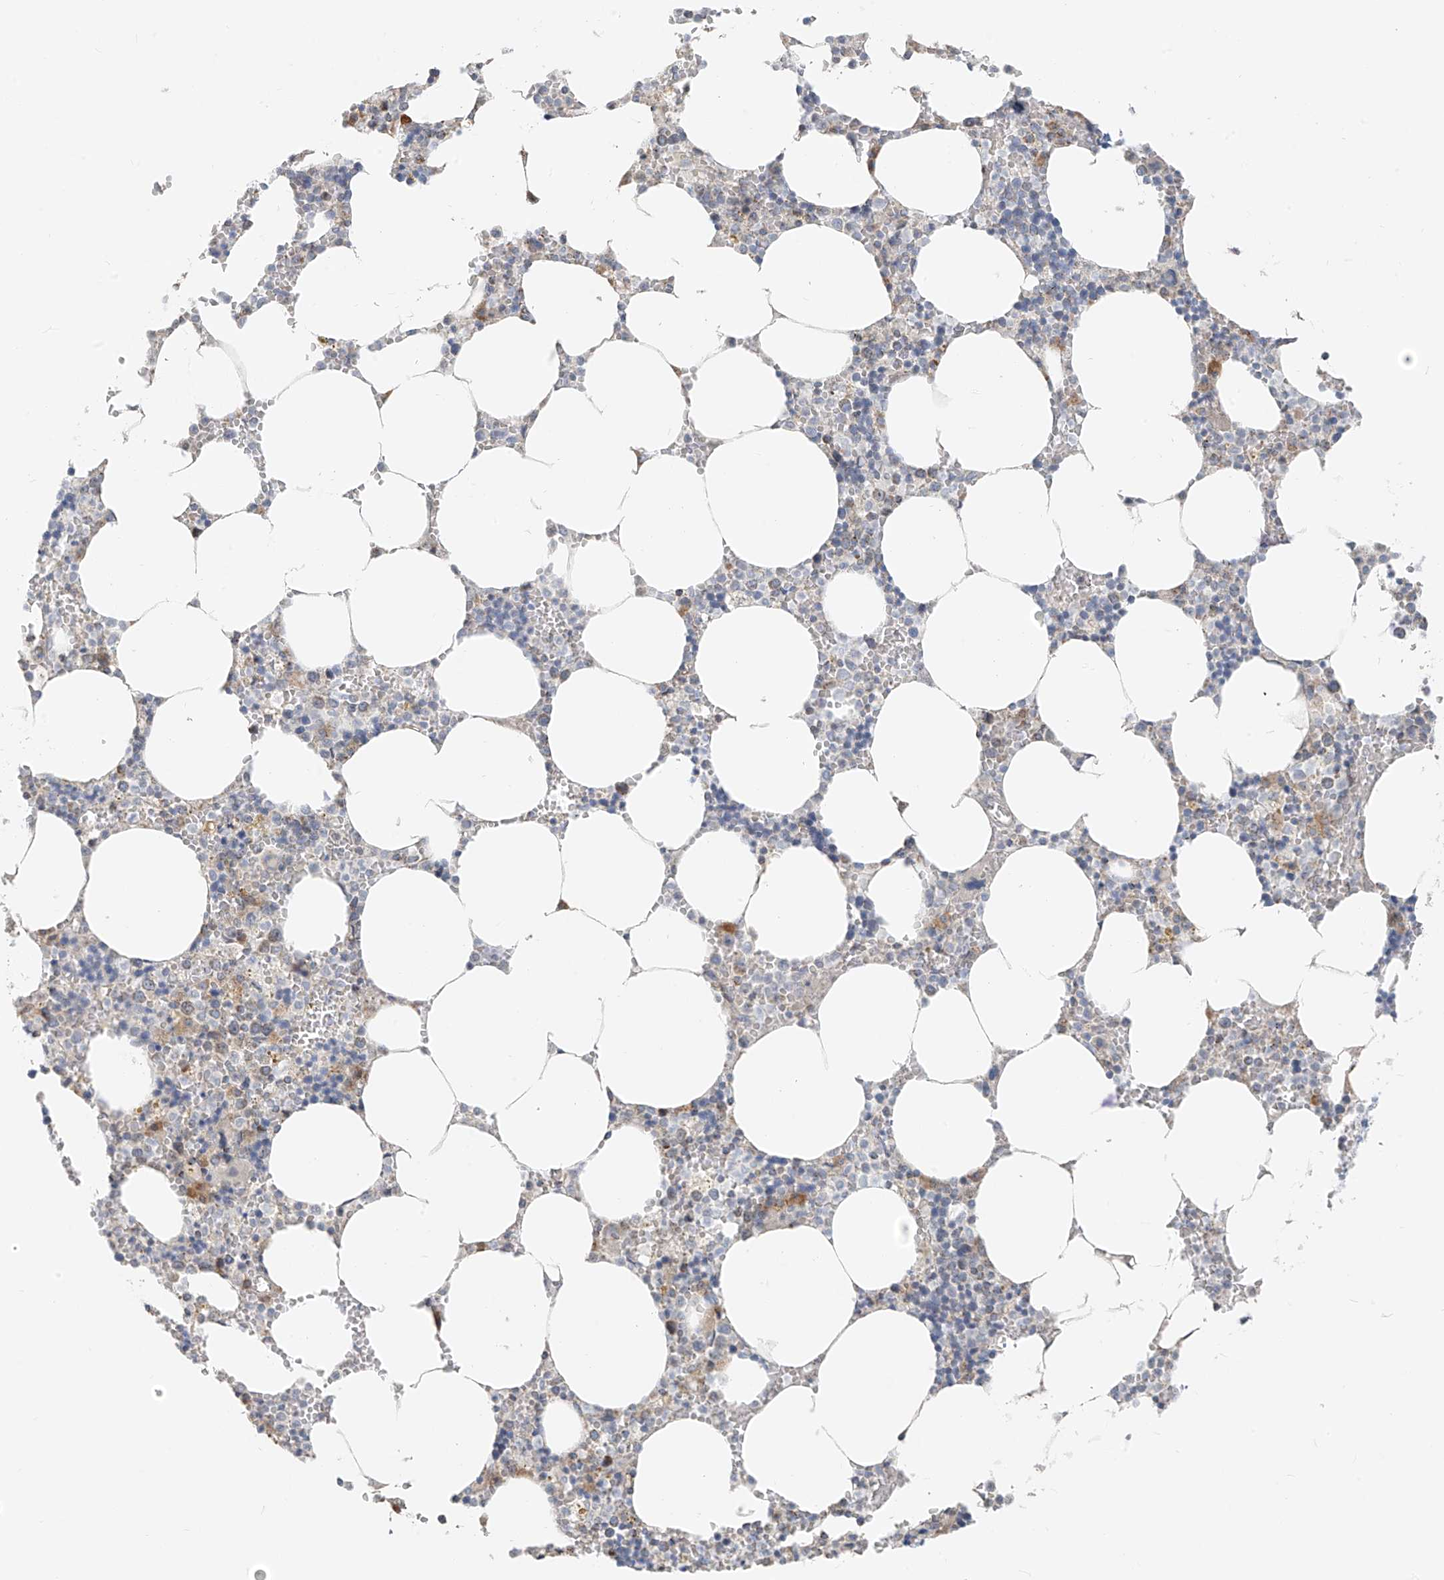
{"staining": {"intensity": "moderate", "quantity": "<25%", "location": "cytoplasmic/membranous"}, "tissue": "bone marrow", "cell_type": "Hematopoietic cells", "image_type": "normal", "snomed": [{"axis": "morphology", "description": "Normal tissue, NOS"}, {"axis": "topography", "description": "Bone marrow"}], "caption": "Protein staining displays moderate cytoplasmic/membranous positivity in about <25% of hematopoietic cells in normal bone marrow. (Stains: DAB in brown, nuclei in blue, Microscopy: brightfield microscopy at high magnification).", "gene": "UST", "patient": {"sex": "male", "age": 70}}